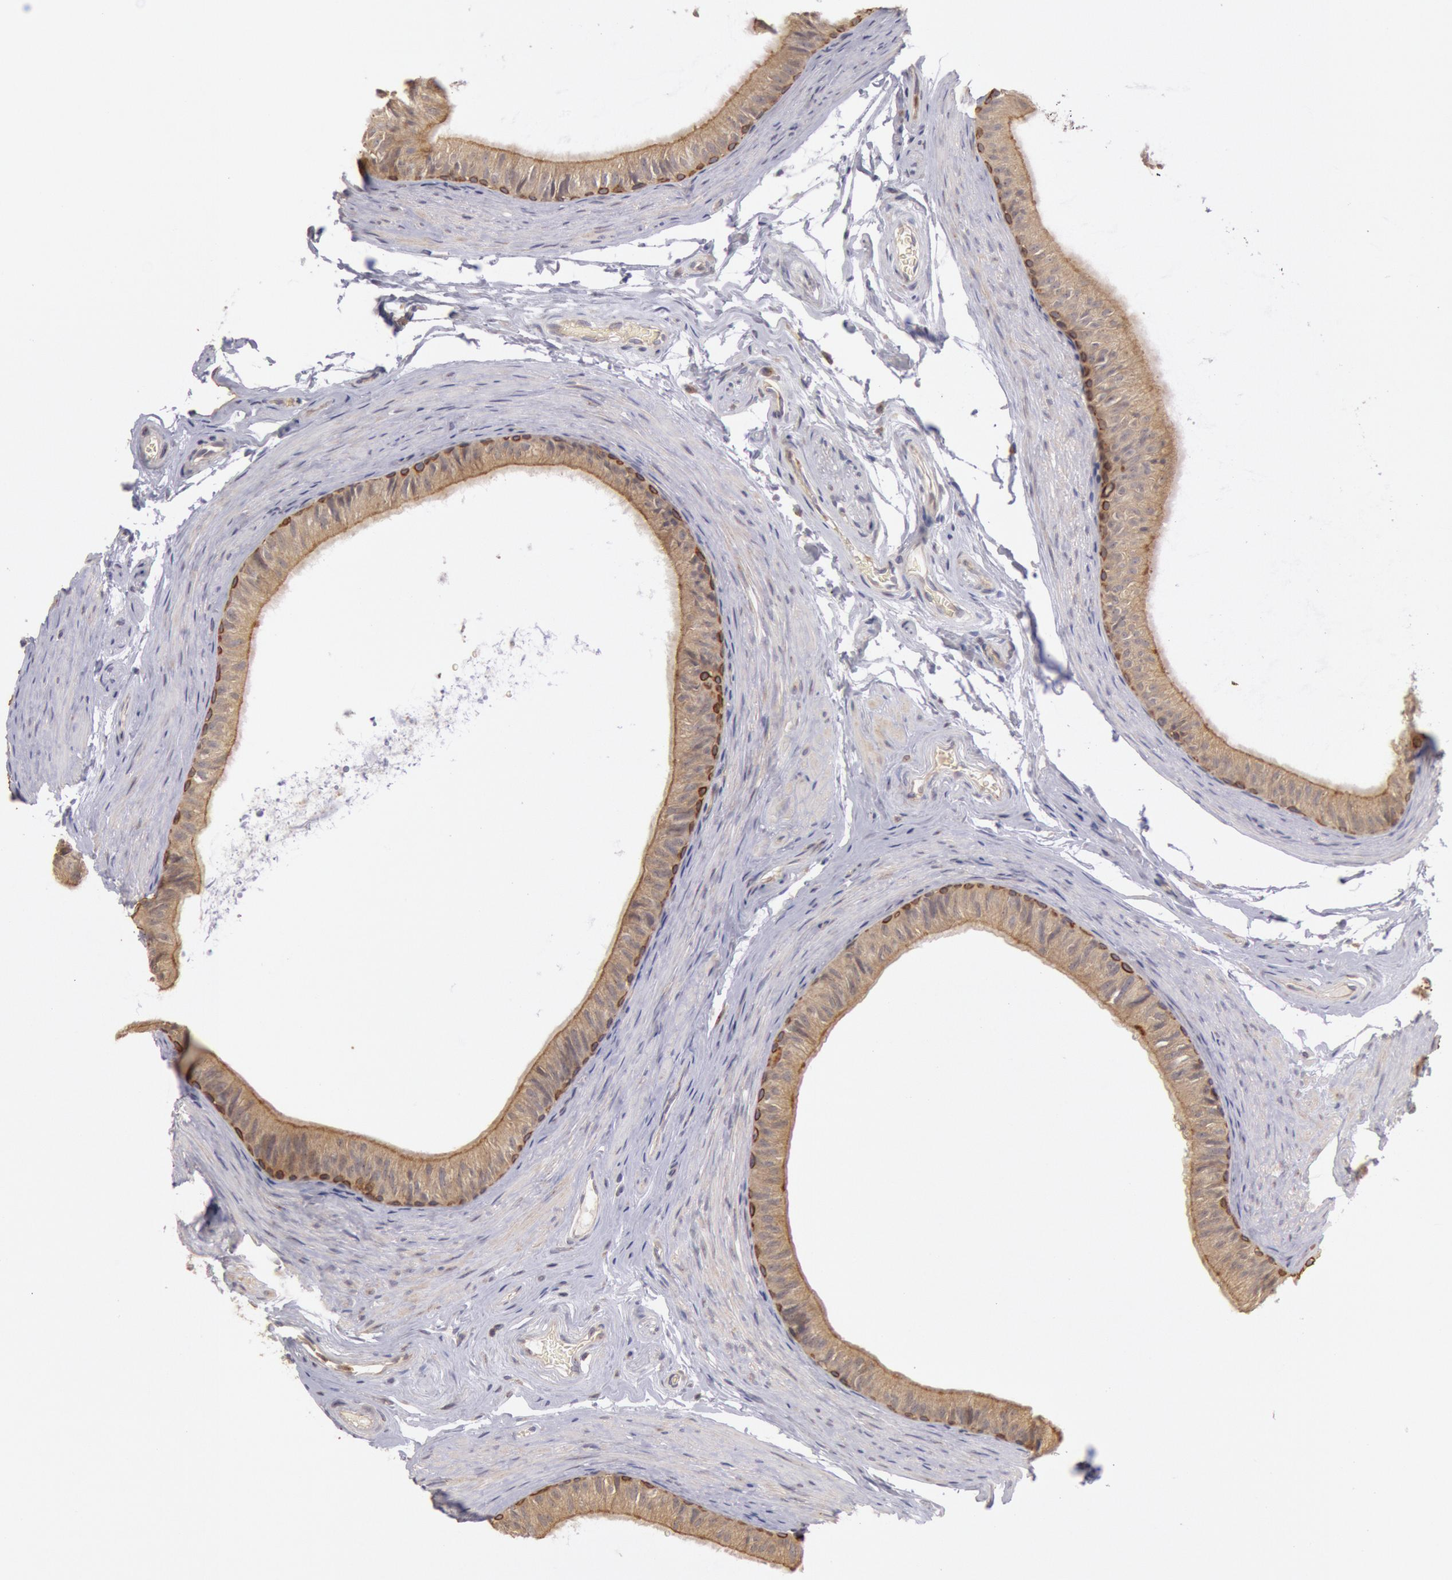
{"staining": {"intensity": "moderate", "quantity": ">75%", "location": "cytoplasmic/membranous"}, "tissue": "epididymis", "cell_type": "Glandular cells", "image_type": "normal", "snomed": [{"axis": "morphology", "description": "Normal tissue, NOS"}, {"axis": "topography", "description": "Testis"}, {"axis": "topography", "description": "Epididymis"}], "caption": "Immunohistochemical staining of benign epididymis shows medium levels of moderate cytoplasmic/membranous staining in approximately >75% of glandular cells.", "gene": "PLA2G6", "patient": {"sex": "male", "age": 36}}